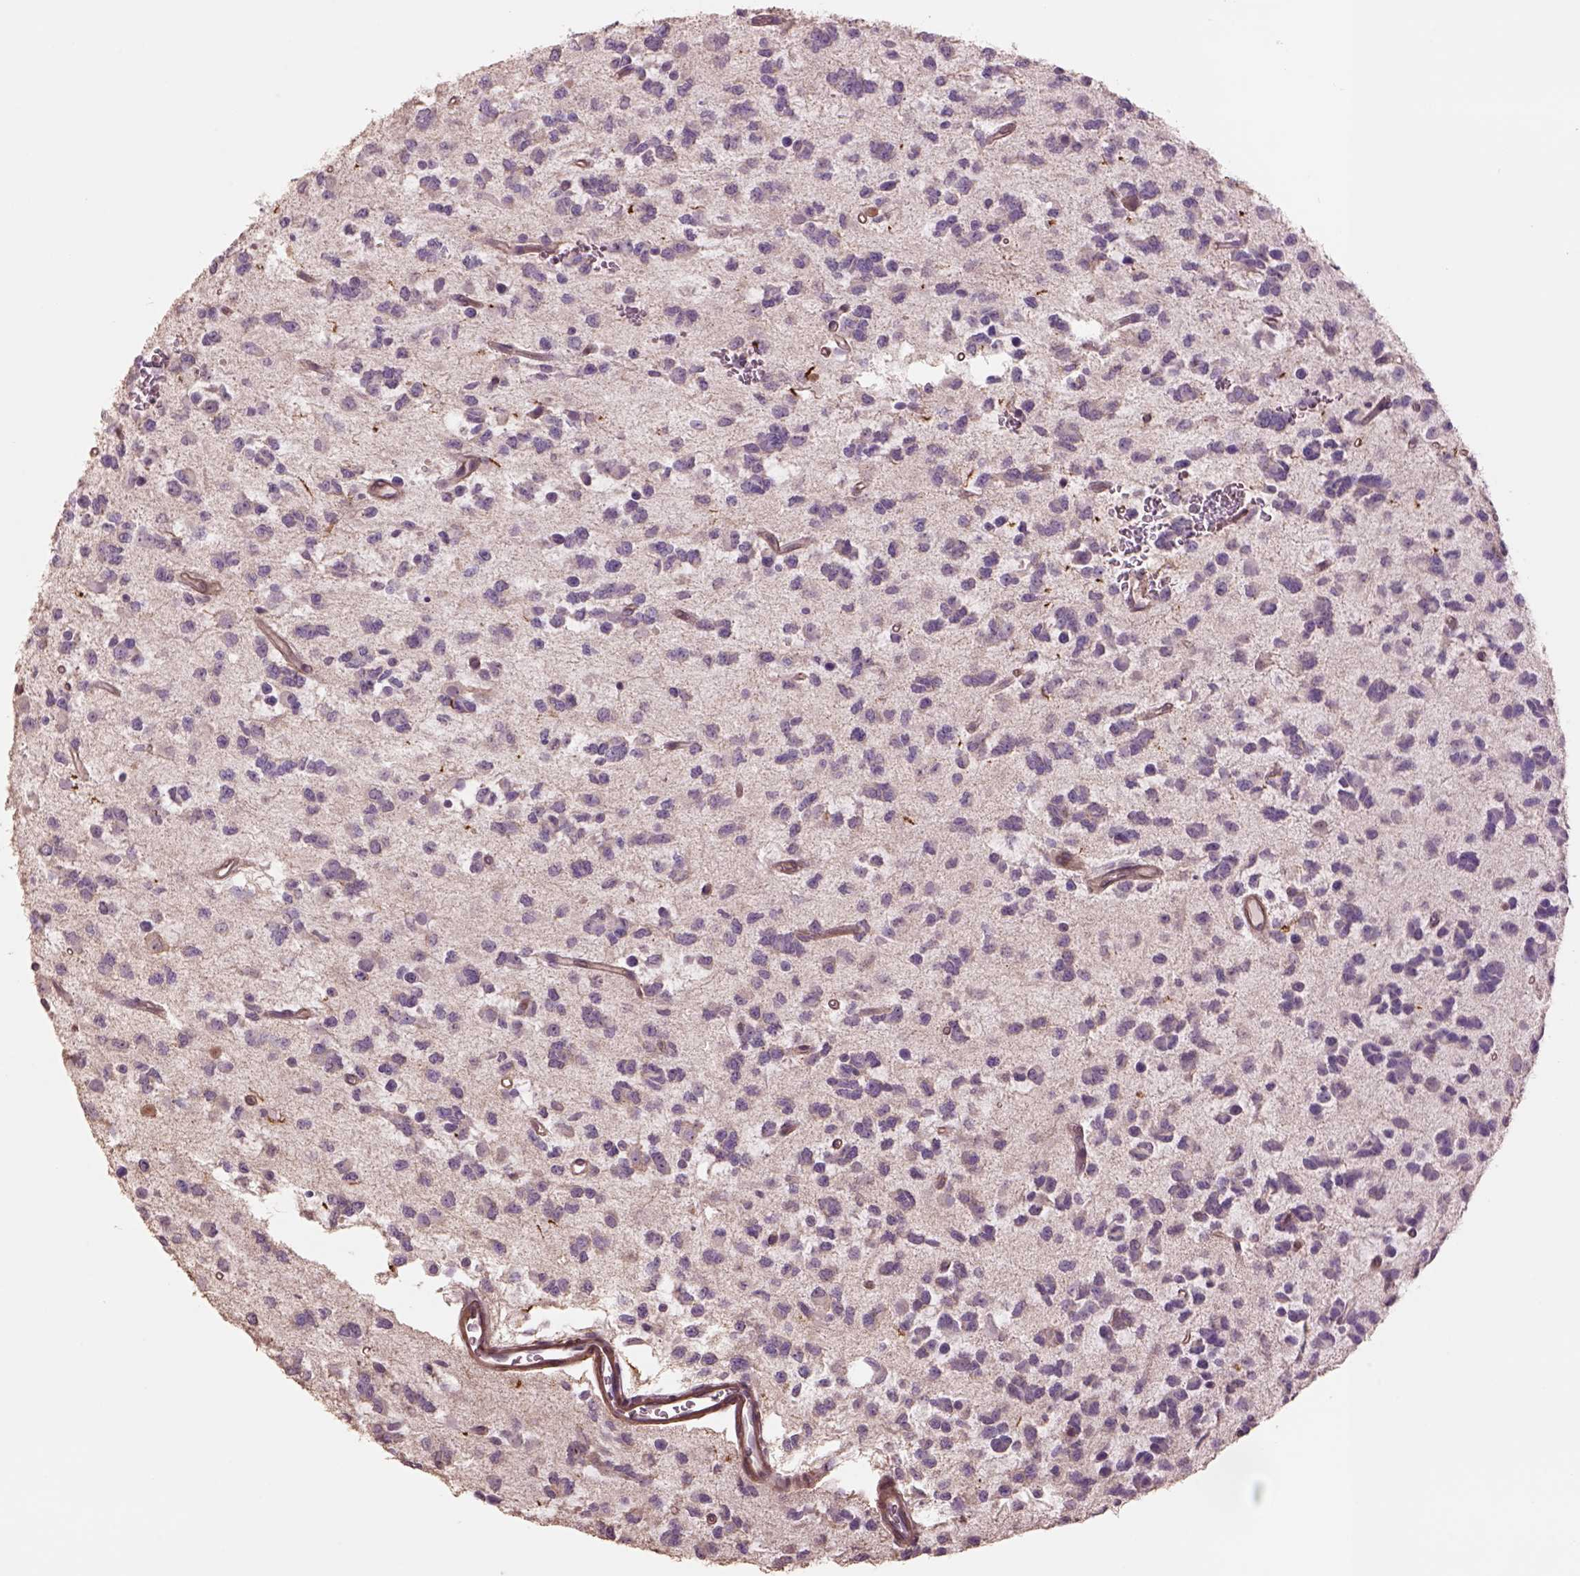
{"staining": {"intensity": "negative", "quantity": "none", "location": "none"}, "tissue": "glioma", "cell_type": "Tumor cells", "image_type": "cancer", "snomed": [{"axis": "morphology", "description": "Glioma, malignant, Low grade"}, {"axis": "topography", "description": "Brain"}], "caption": "Tumor cells show no significant staining in glioma. (DAB (3,3'-diaminobenzidine) IHC visualized using brightfield microscopy, high magnification).", "gene": "LIN7A", "patient": {"sex": "female", "age": 45}}